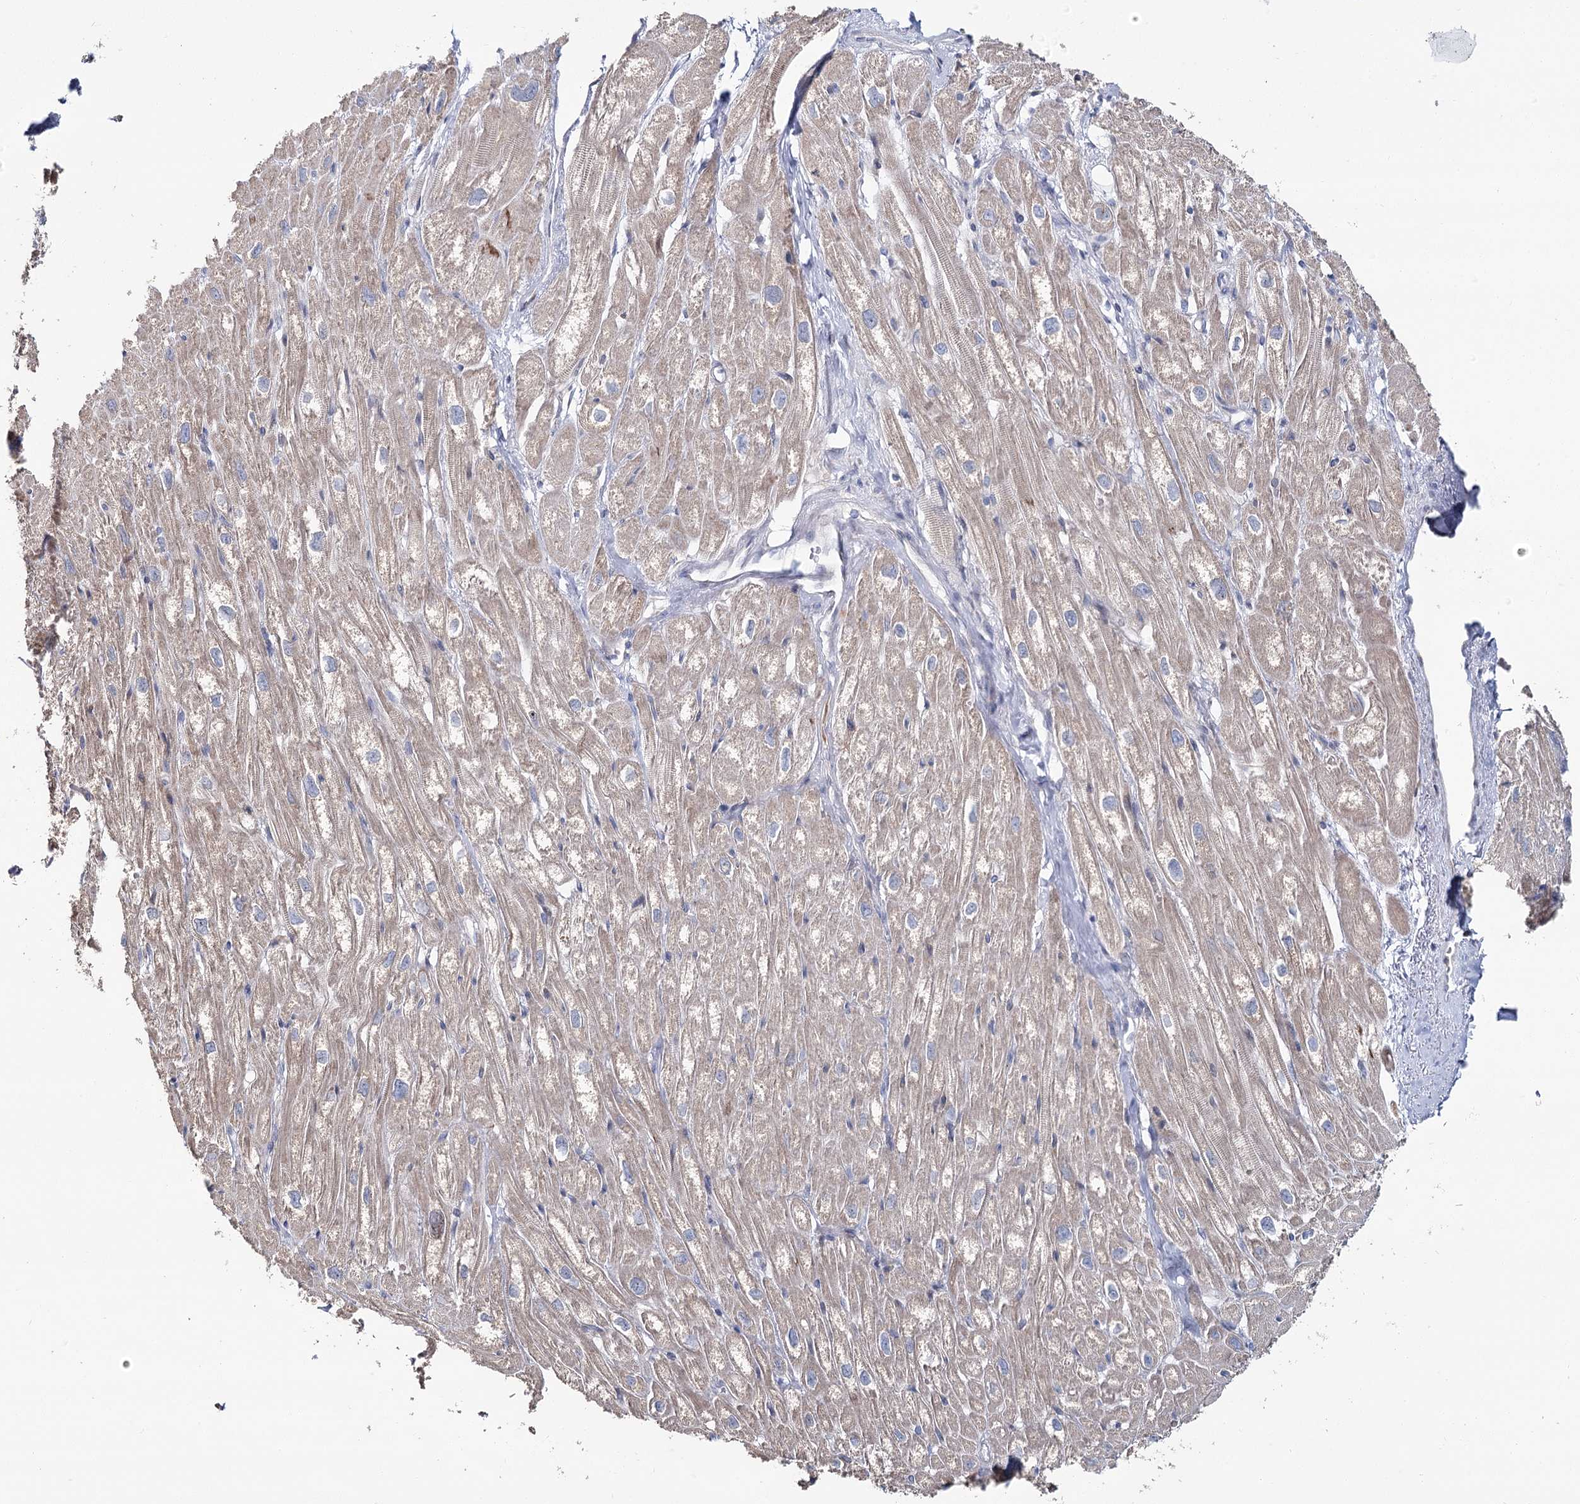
{"staining": {"intensity": "weak", "quantity": ">75%", "location": "cytoplasmic/membranous"}, "tissue": "heart muscle", "cell_type": "Cardiomyocytes", "image_type": "normal", "snomed": [{"axis": "morphology", "description": "Normal tissue, NOS"}, {"axis": "topography", "description": "Heart"}], "caption": "An IHC image of unremarkable tissue is shown. Protein staining in brown labels weak cytoplasmic/membranous positivity in heart muscle within cardiomyocytes. The protein of interest is stained brown, and the nuclei are stained in blue (DAB IHC with brightfield microscopy, high magnification).", "gene": "CPLANE1", "patient": {"sex": "male", "age": 50}}